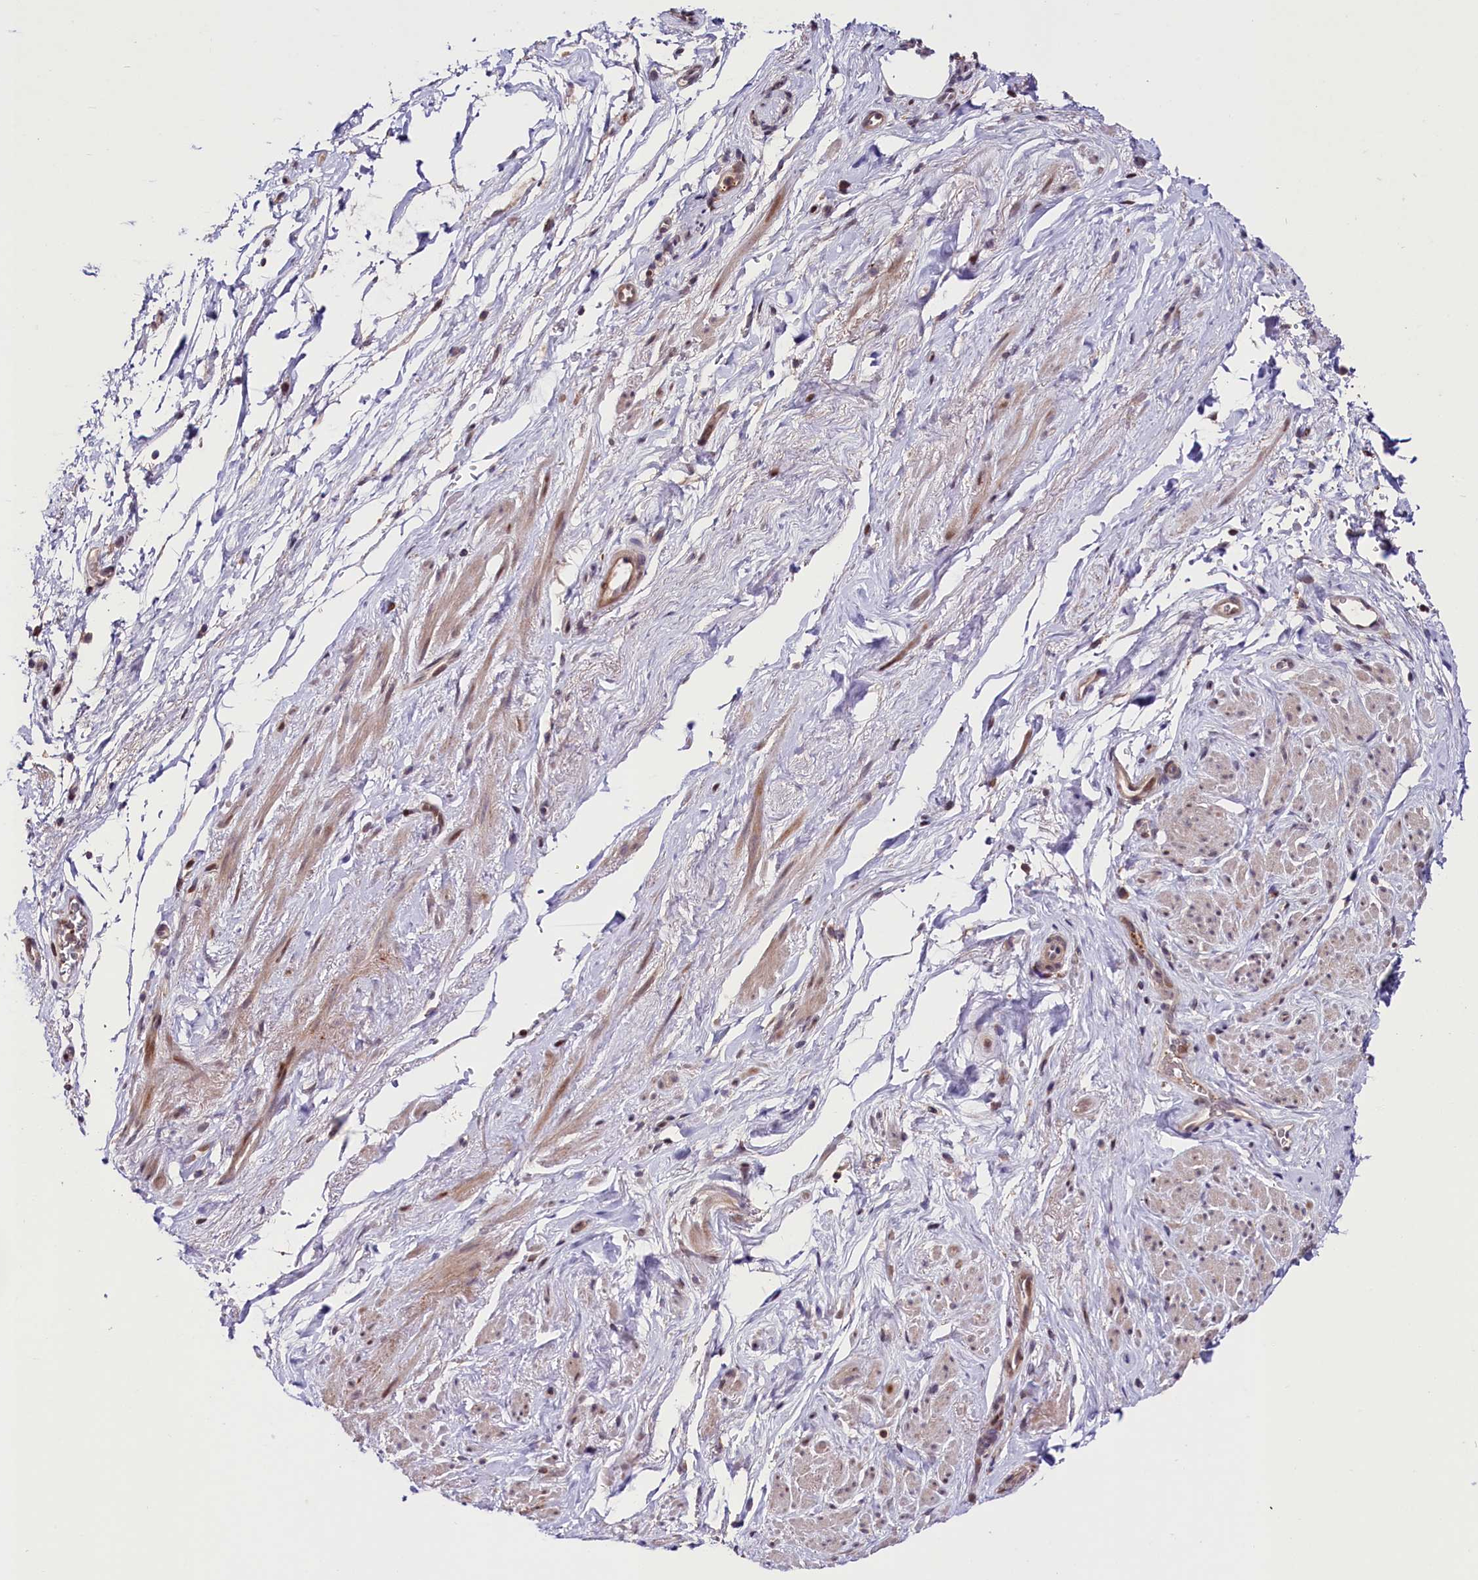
{"staining": {"intensity": "weak", "quantity": "<25%", "location": "cytoplasmic/membranous"}, "tissue": "smooth muscle", "cell_type": "Smooth muscle cells", "image_type": "normal", "snomed": [{"axis": "morphology", "description": "Normal tissue, NOS"}, {"axis": "topography", "description": "Smooth muscle"}, {"axis": "topography", "description": "Peripheral nerve tissue"}], "caption": "This is an IHC micrograph of normal human smooth muscle. There is no expression in smooth muscle cells.", "gene": "CACNA1H", "patient": {"sex": "male", "age": 69}}